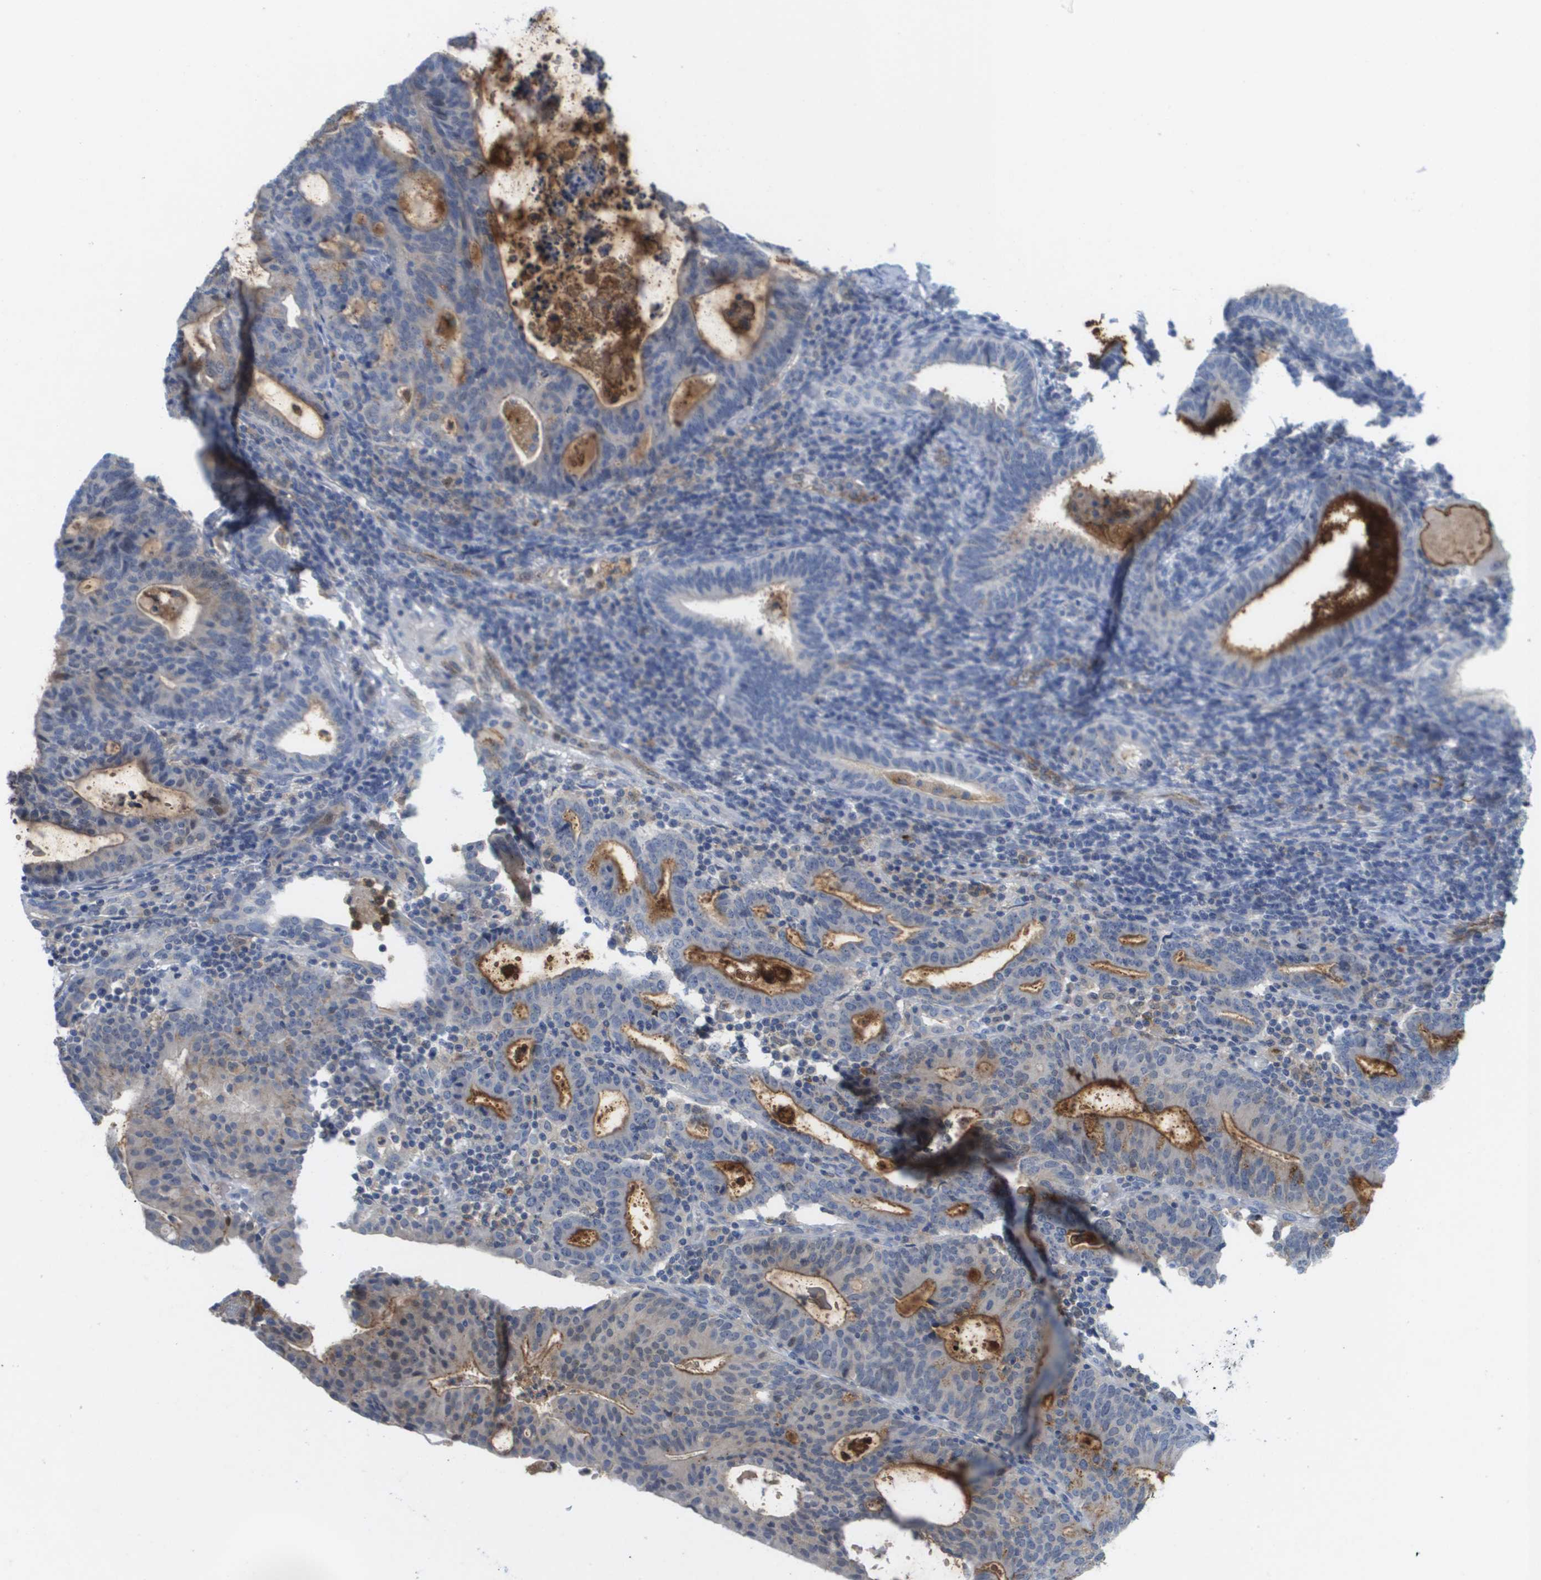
{"staining": {"intensity": "moderate", "quantity": "25%-75%", "location": "cytoplasmic/membranous"}, "tissue": "endometrial cancer", "cell_type": "Tumor cells", "image_type": "cancer", "snomed": [{"axis": "morphology", "description": "Adenocarcinoma, NOS"}, {"axis": "topography", "description": "Uterus"}], "caption": "Immunohistochemical staining of adenocarcinoma (endometrial) displays moderate cytoplasmic/membranous protein positivity in approximately 25%-75% of tumor cells.", "gene": "LIPG", "patient": {"sex": "female", "age": 83}}